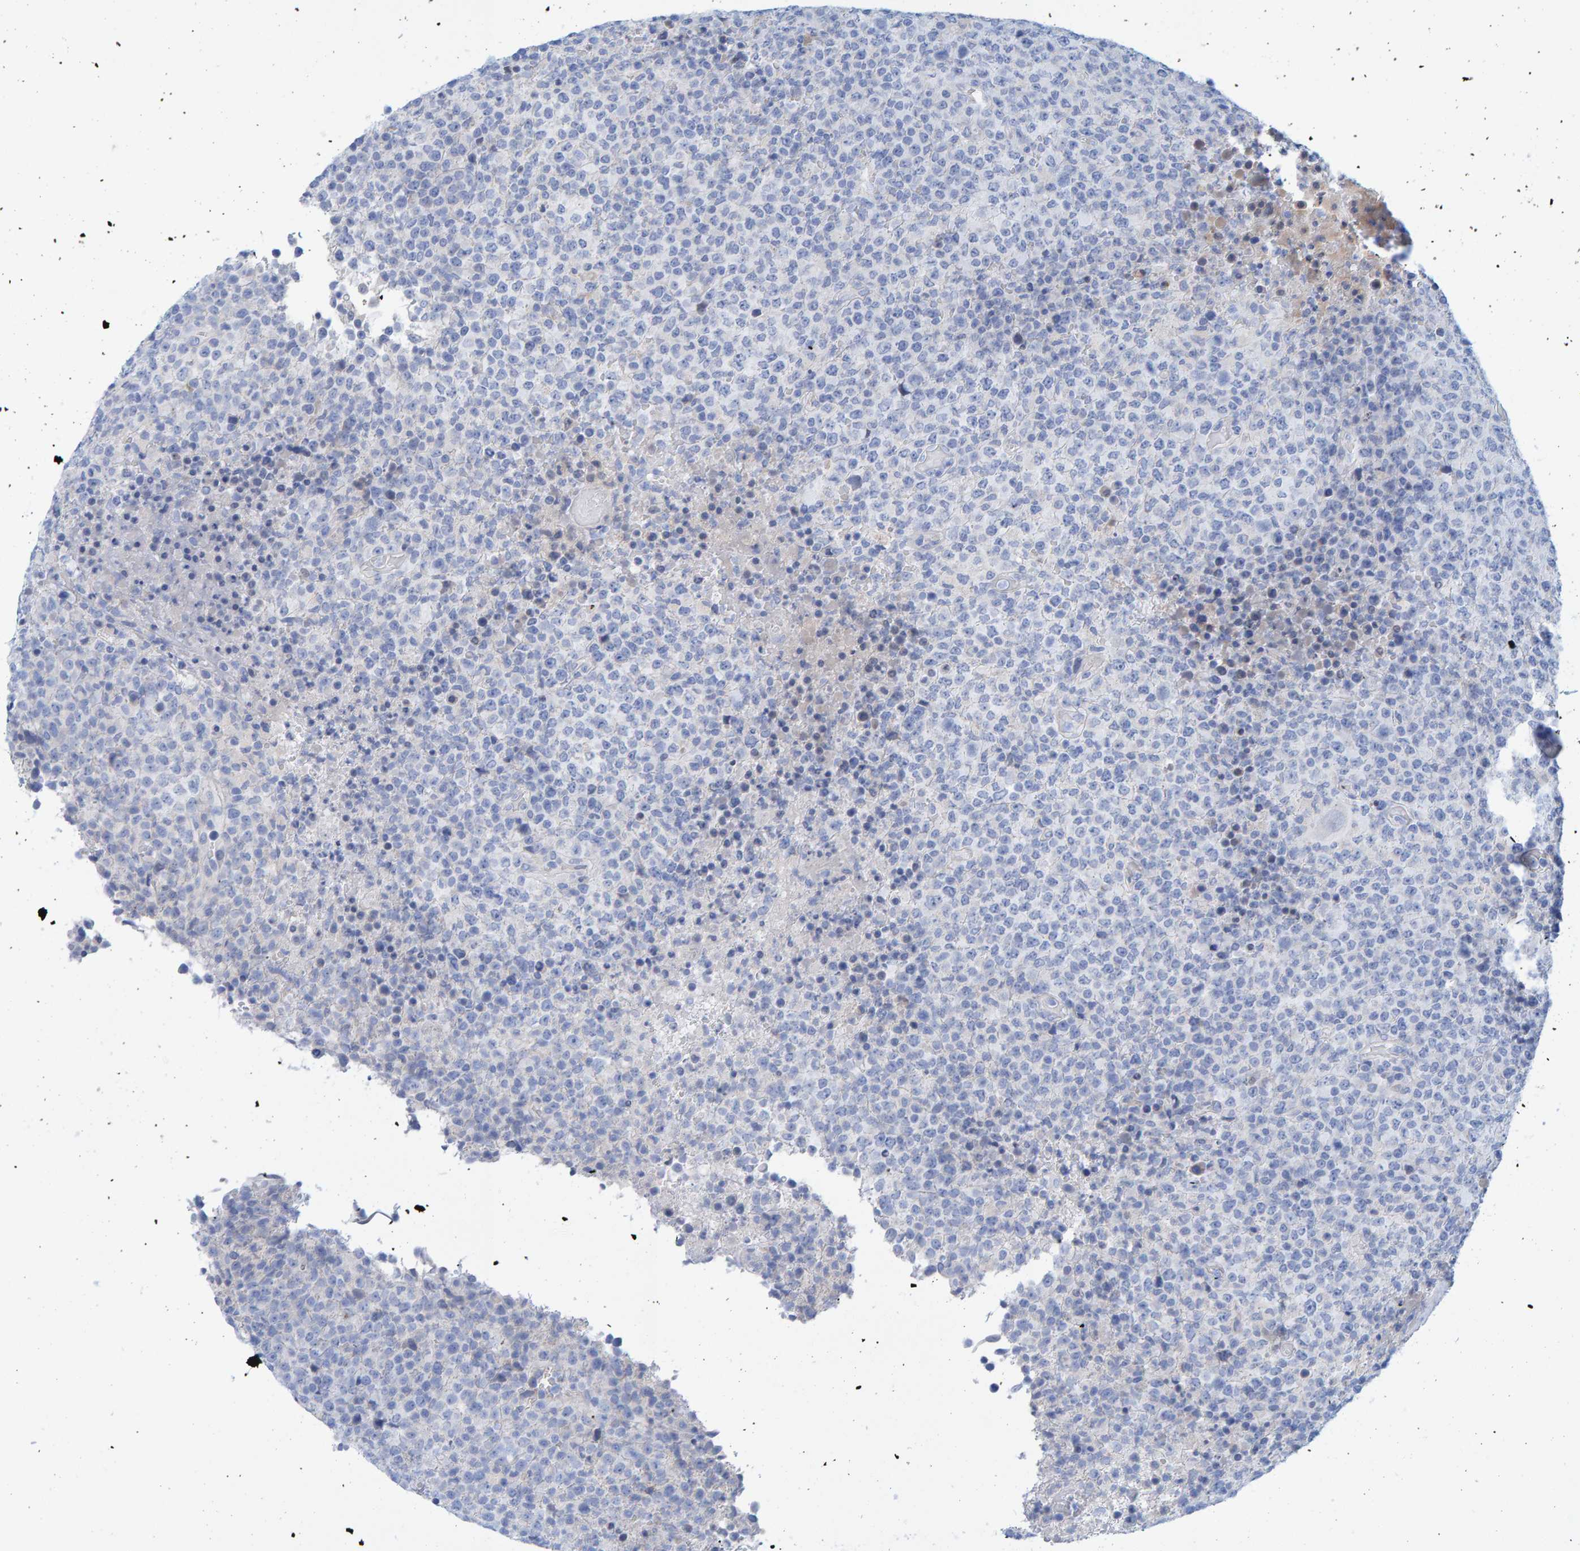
{"staining": {"intensity": "negative", "quantity": "none", "location": "none"}, "tissue": "lymphoma", "cell_type": "Tumor cells", "image_type": "cancer", "snomed": [{"axis": "morphology", "description": "Malignant lymphoma, non-Hodgkin's type, High grade"}, {"axis": "topography", "description": "Lymph node"}], "caption": "This is an immunohistochemistry image of human high-grade malignant lymphoma, non-Hodgkin's type. There is no positivity in tumor cells.", "gene": "JAKMIP3", "patient": {"sex": "male", "age": 13}}